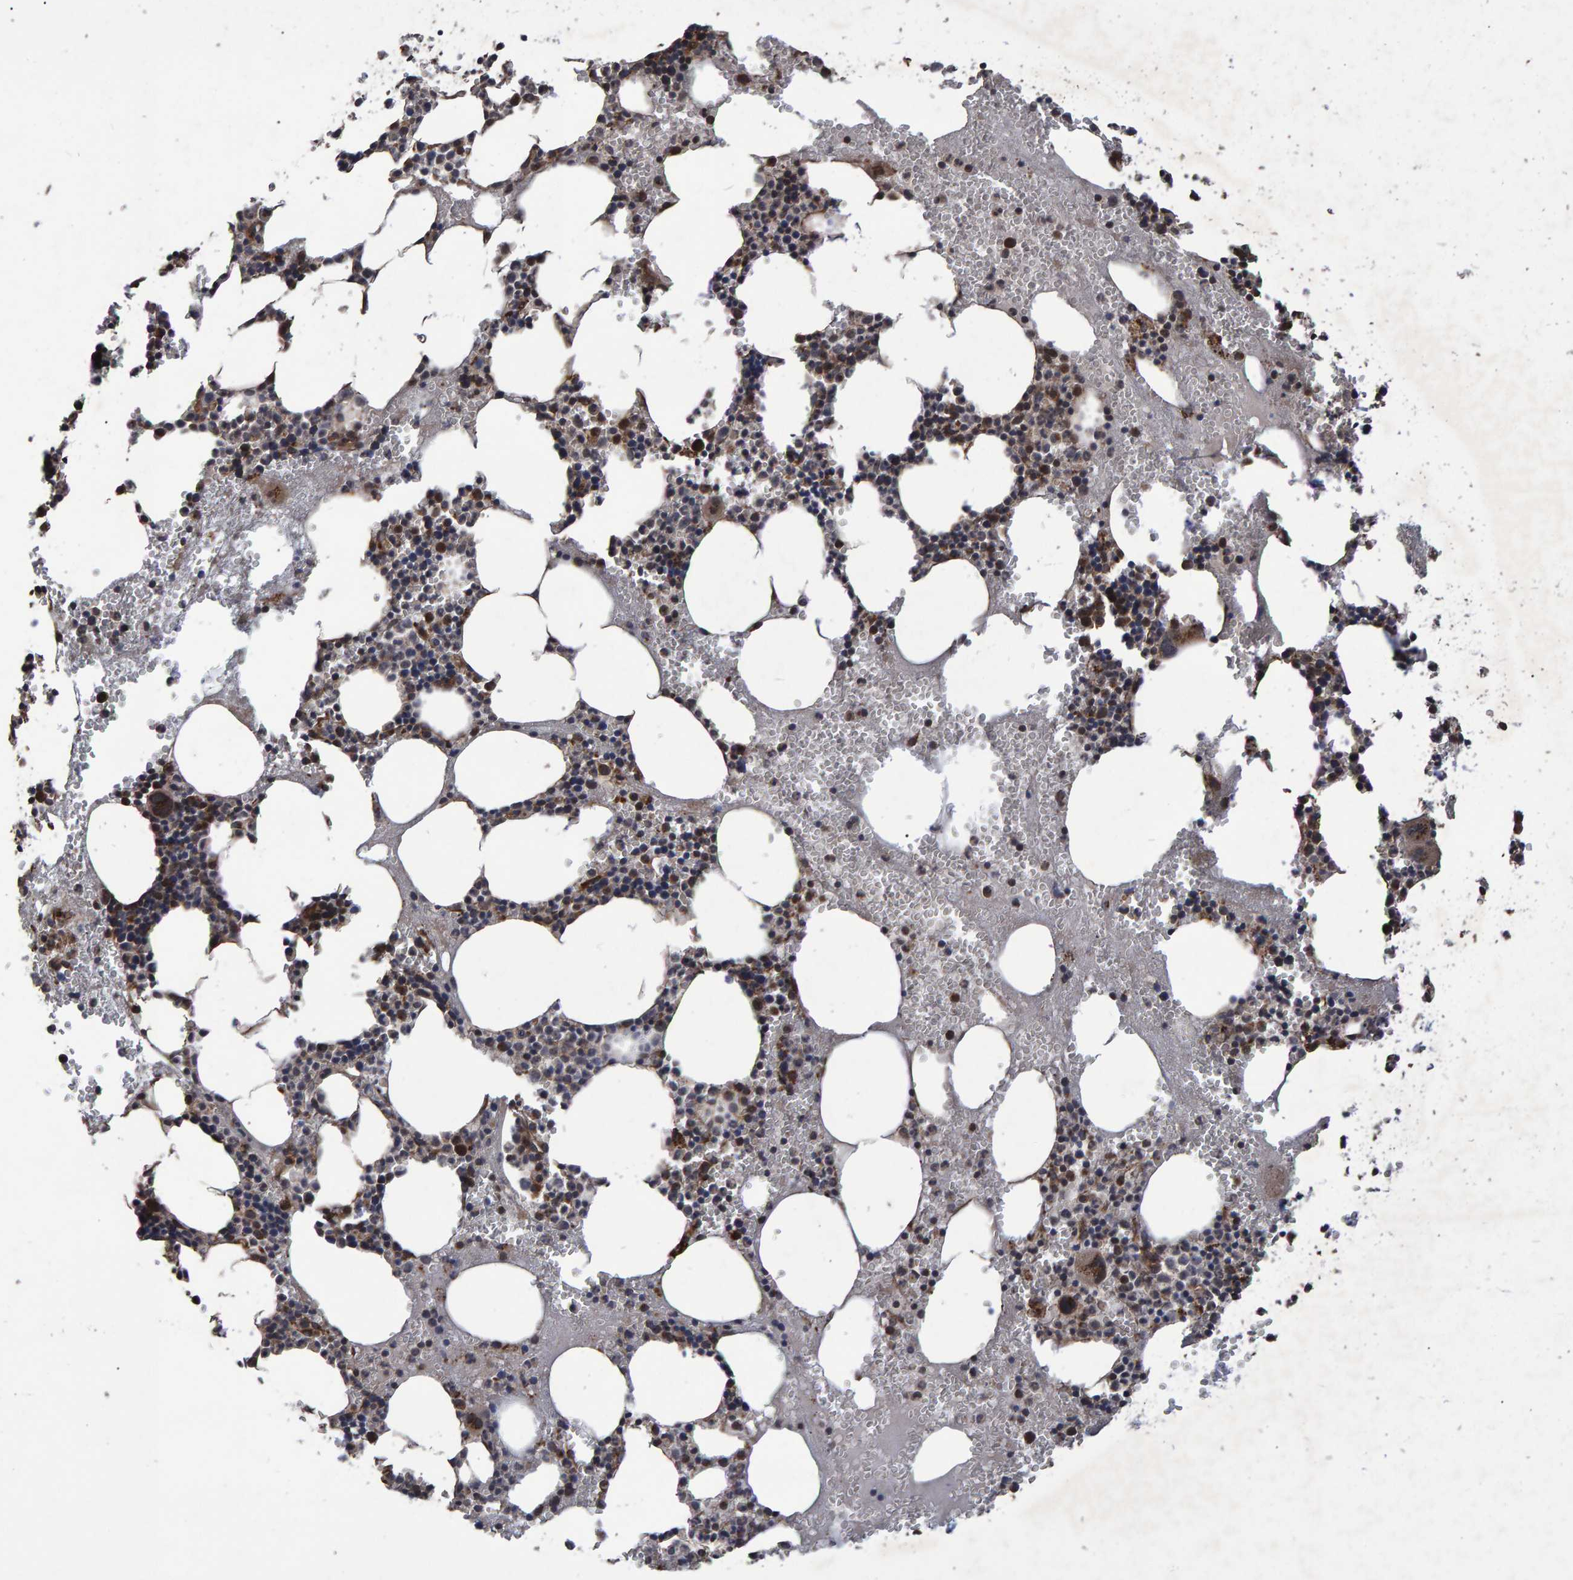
{"staining": {"intensity": "moderate", "quantity": "25%-75%", "location": "cytoplasmic/membranous,nuclear"}, "tissue": "bone marrow", "cell_type": "Hematopoietic cells", "image_type": "normal", "snomed": [{"axis": "morphology", "description": "Normal tissue, NOS"}, {"axis": "morphology", "description": "Inflammation, NOS"}, {"axis": "topography", "description": "Bone marrow"}], "caption": "Protein expression by IHC reveals moderate cytoplasmic/membranous,nuclear staining in about 25%-75% of hematopoietic cells in normal bone marrow. (DAB (3,3'-diaminobenzidine) = brown stain, brightfield microscopy at high magnification).", "gene": "TRIM68", "patient": {"sex": "female", "age": 67}}